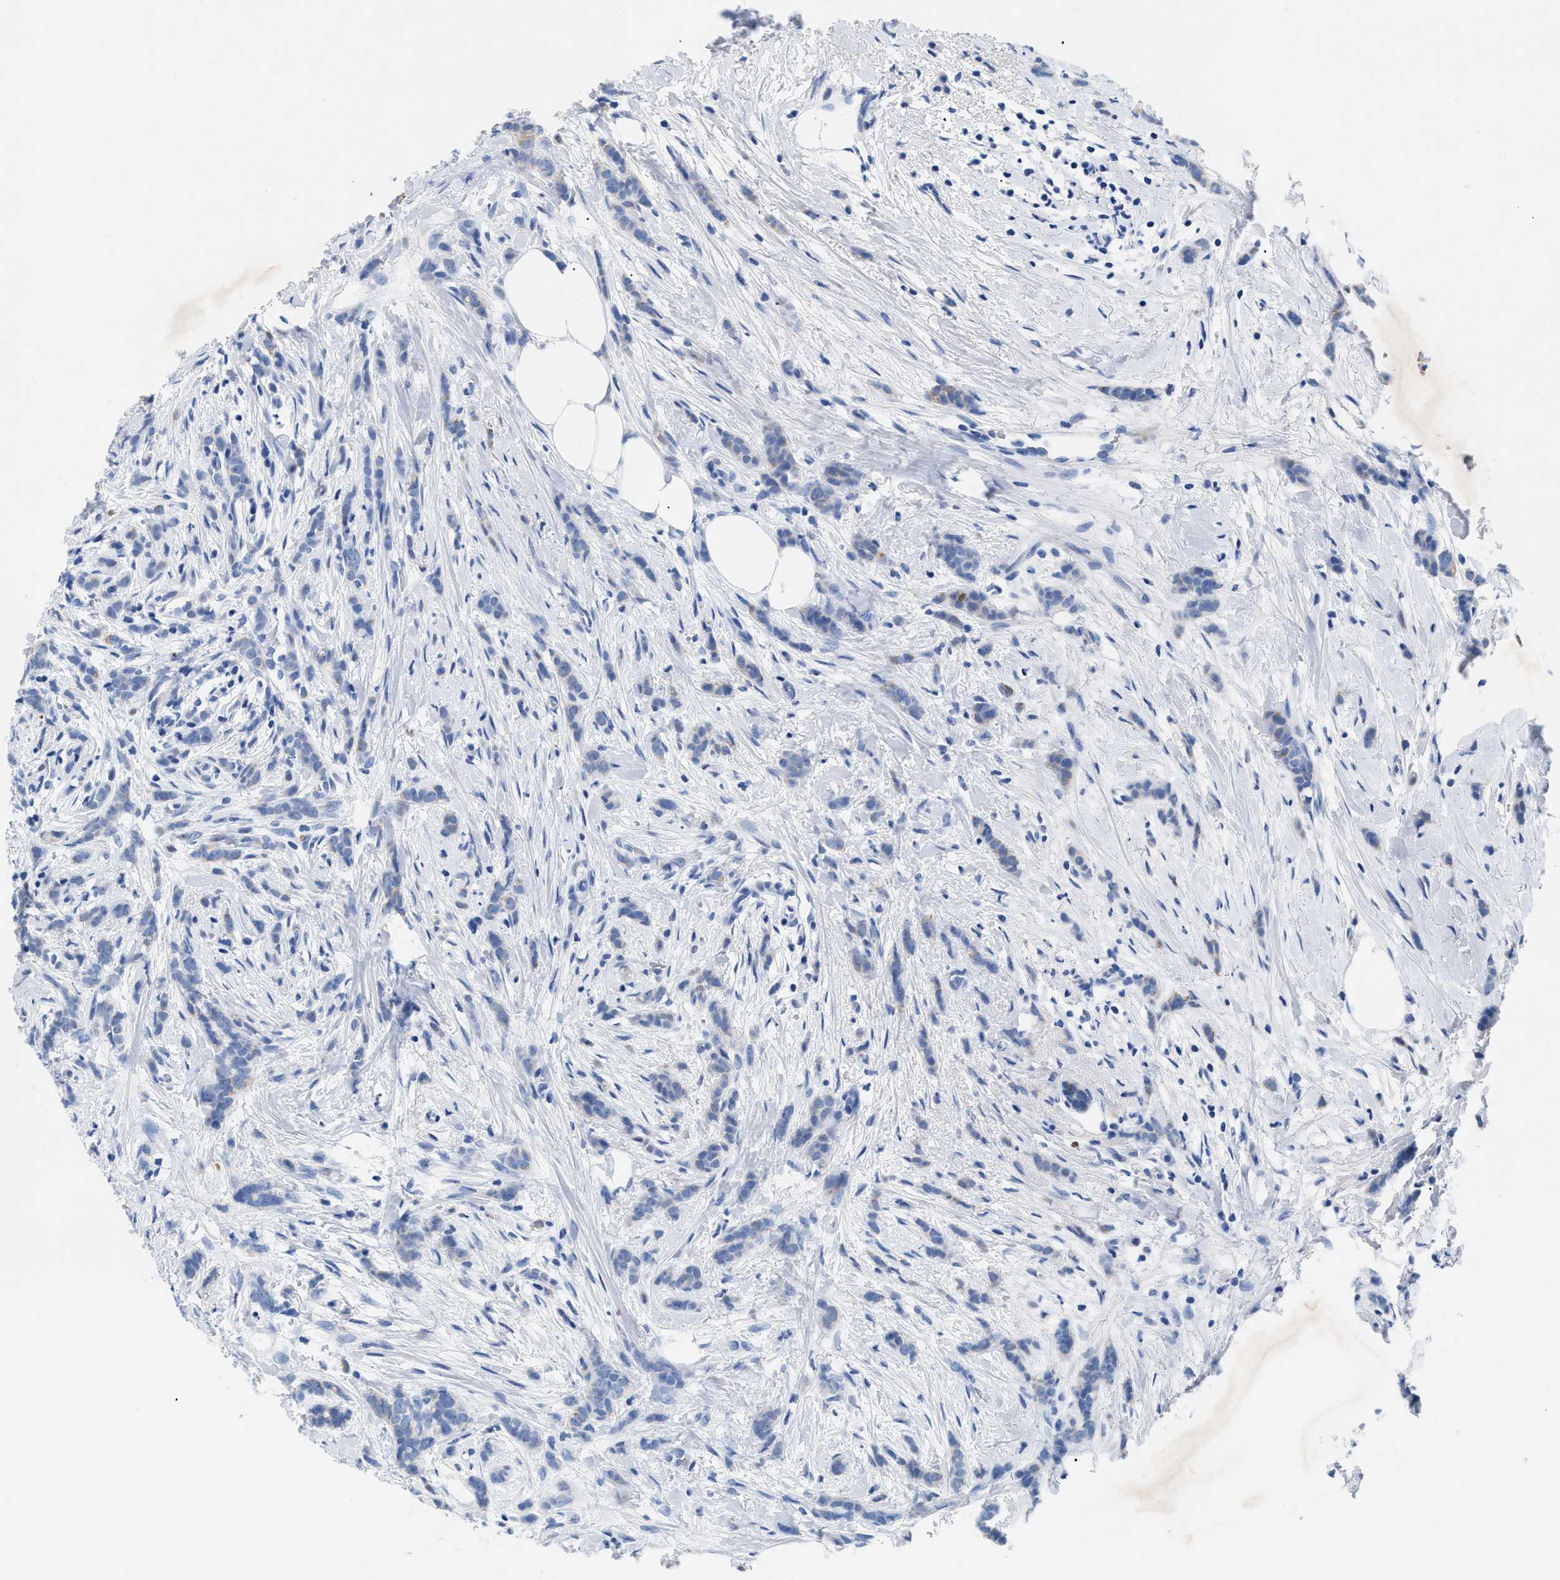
{"staining": {"intensity": "negative", "quantity": "none", "location": "none"}, "tissue": "breast cancer", "cell_type": "Tumor cells", "image_type": "cancer", "snomed": [{"axis": "morphology", "description": "Lobular carcinoma, in situ"}, {"axis": "morphology", "description": "Lobular carcinoma"}, {"axis": "topography", "description": "Breast"}], "caption": "A high-resolution image shows immunohistochemistry staining of breast cancer, which reveals no significant expression in tumor cells.", "gene": "TMEM68", "patient": {"sex": "female", "age": 41}}